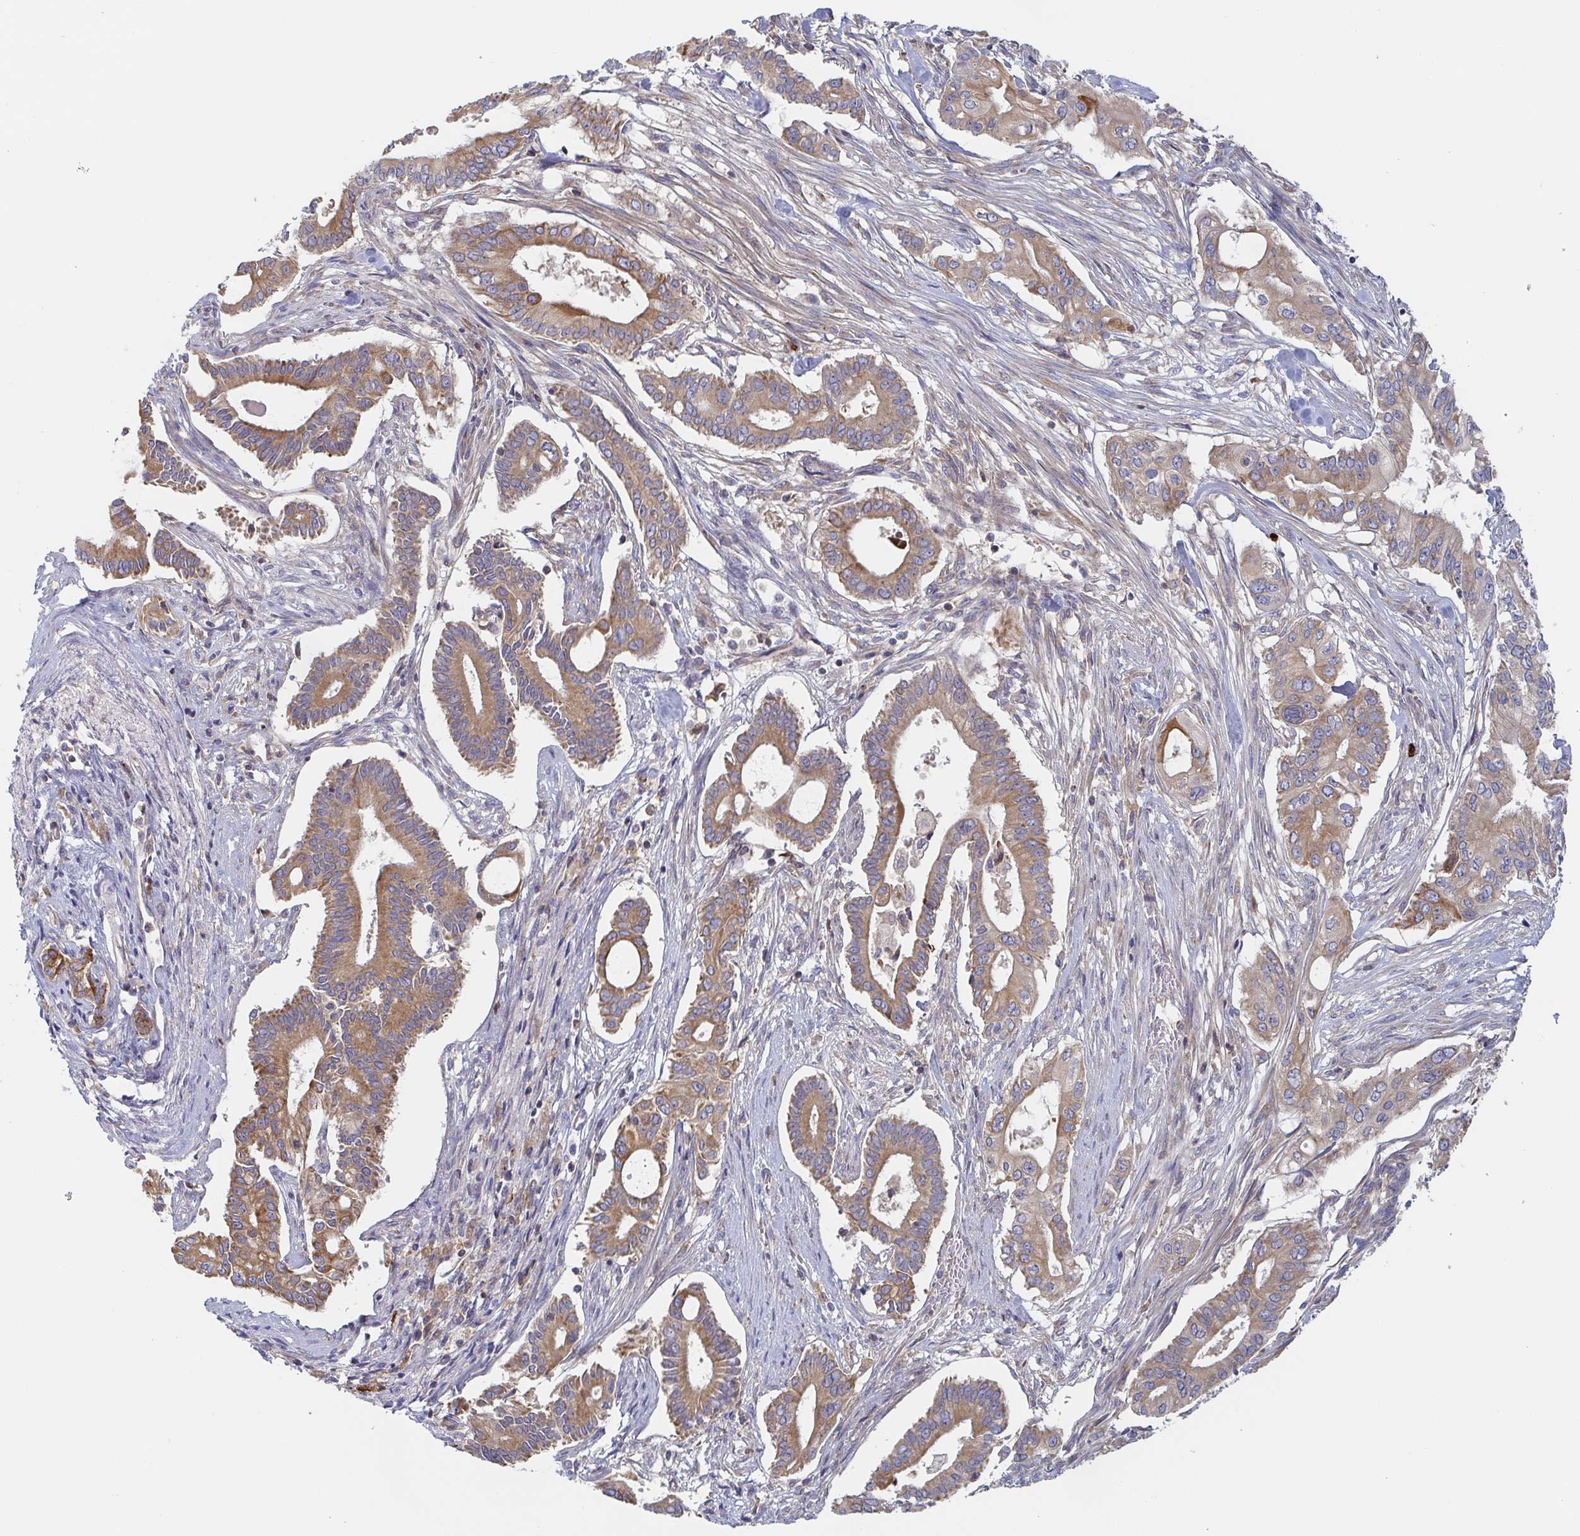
{"staining": {"intensity": "moderate", "quantity": ">75%", "location": "cytoplasmic/membranous"}, "tissue": "pancreatic cancer", "cell_type": "Tumor cells", "image_type": "cancer", "snomed": [{"axis": "morphology", "description": "Adenocarcinoma, NOS"}, {"axis": "topography", "description": "Pancreas"}], "caption": "Tumor cells display medium levels of moderate cytoplasmic/membranous positivity in about >75% of cells in human pancreatic cancer.", "gene": "TUFT1", "patient": {"sex": "female", "age": 68}}